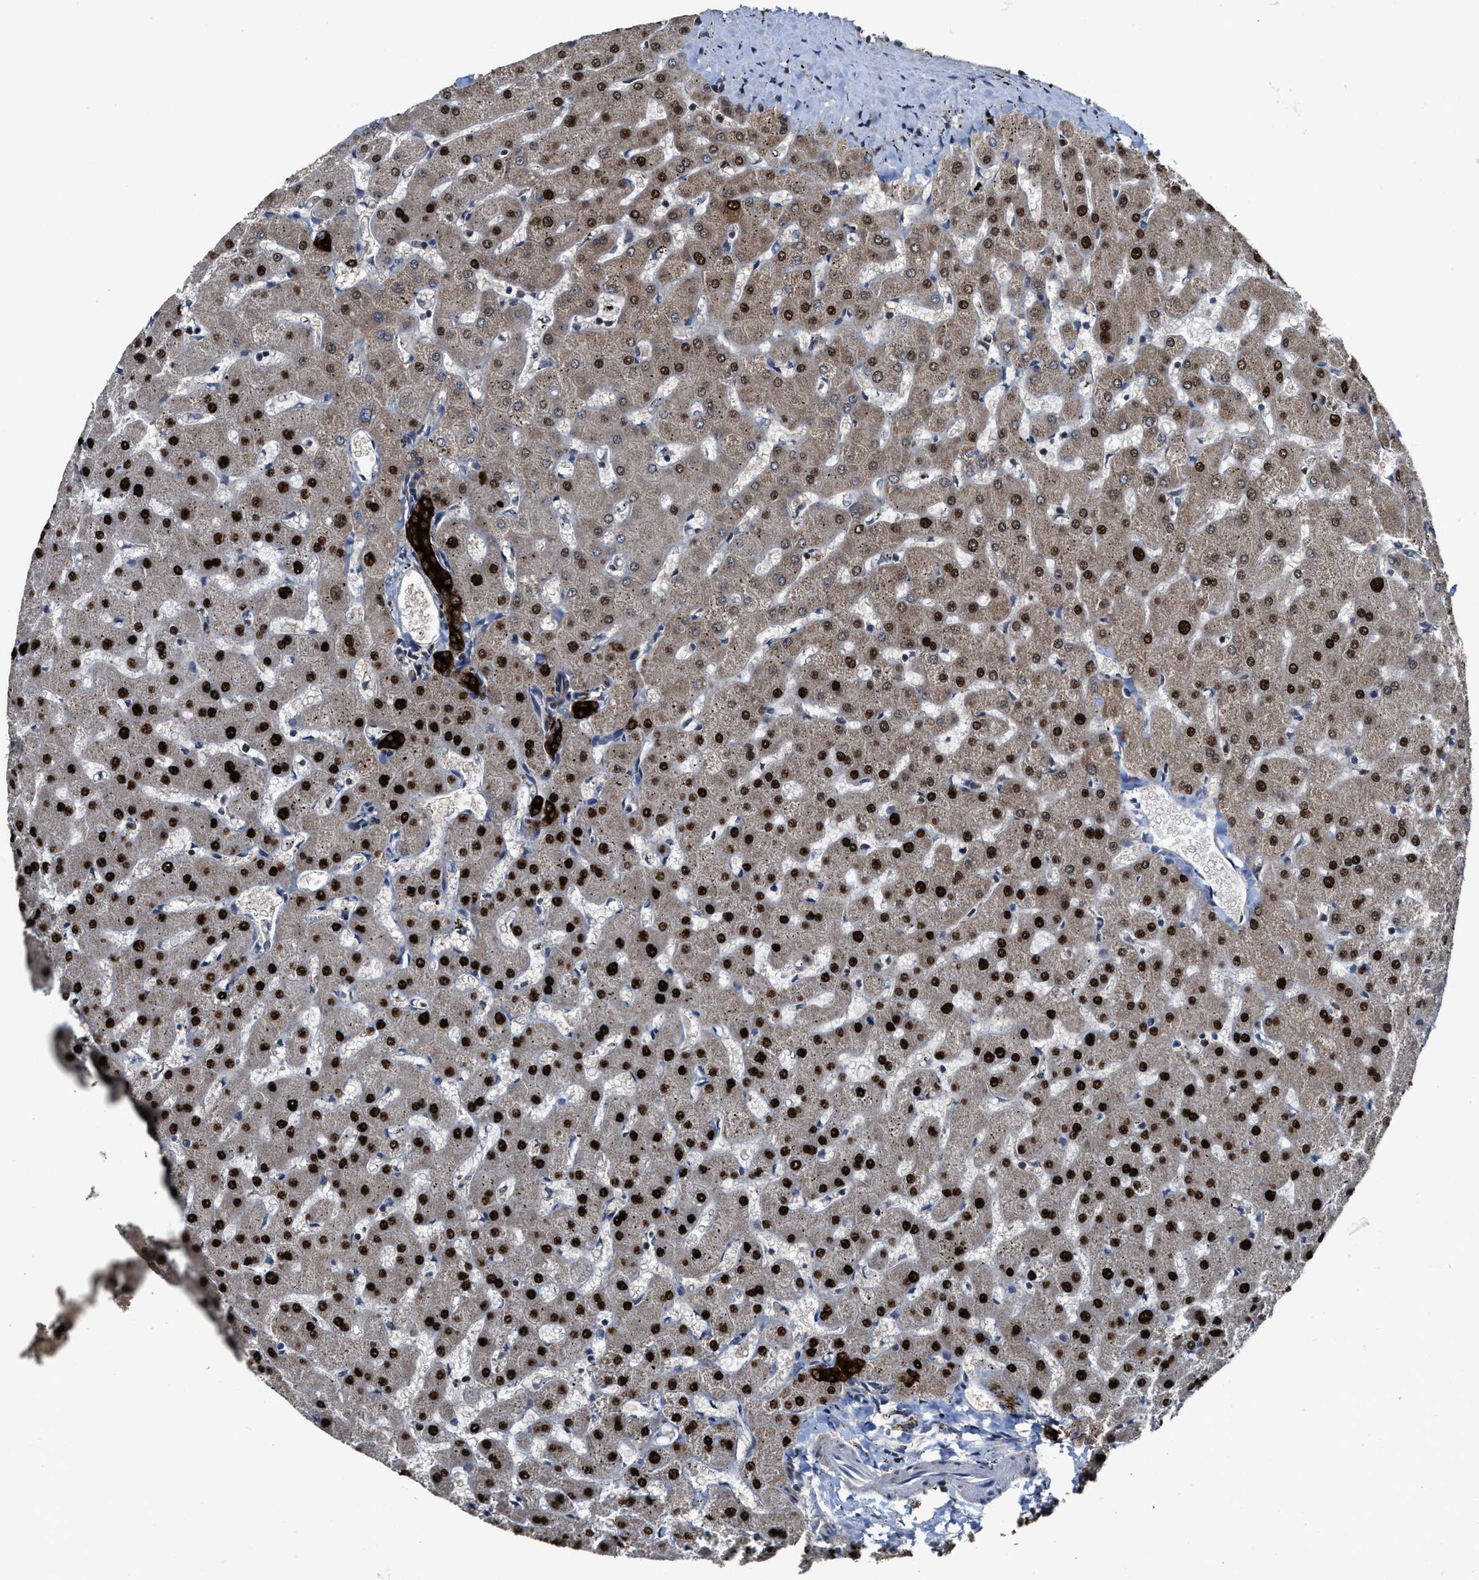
{"staining": {"intensity": "strong", "quantity": ">75%", "location": "cytoplasmic/membranous"}, "tissue": "liver", "cell_type": "Cholangiocytes", "image_type": "normal", "snomed": [{"axis": "morphology", "description": "Normal tissue, NOS"}, {"axis": "topography", "description": "Liver"}], "caption": "About >75% of cholangiocytes in benign human liver display strong cytoplasmic/membranous protein expression as visualized by brown immunohistochemical staining.", "gene": "ZNF20", "patient": {"sex": "female", "age": 63}}